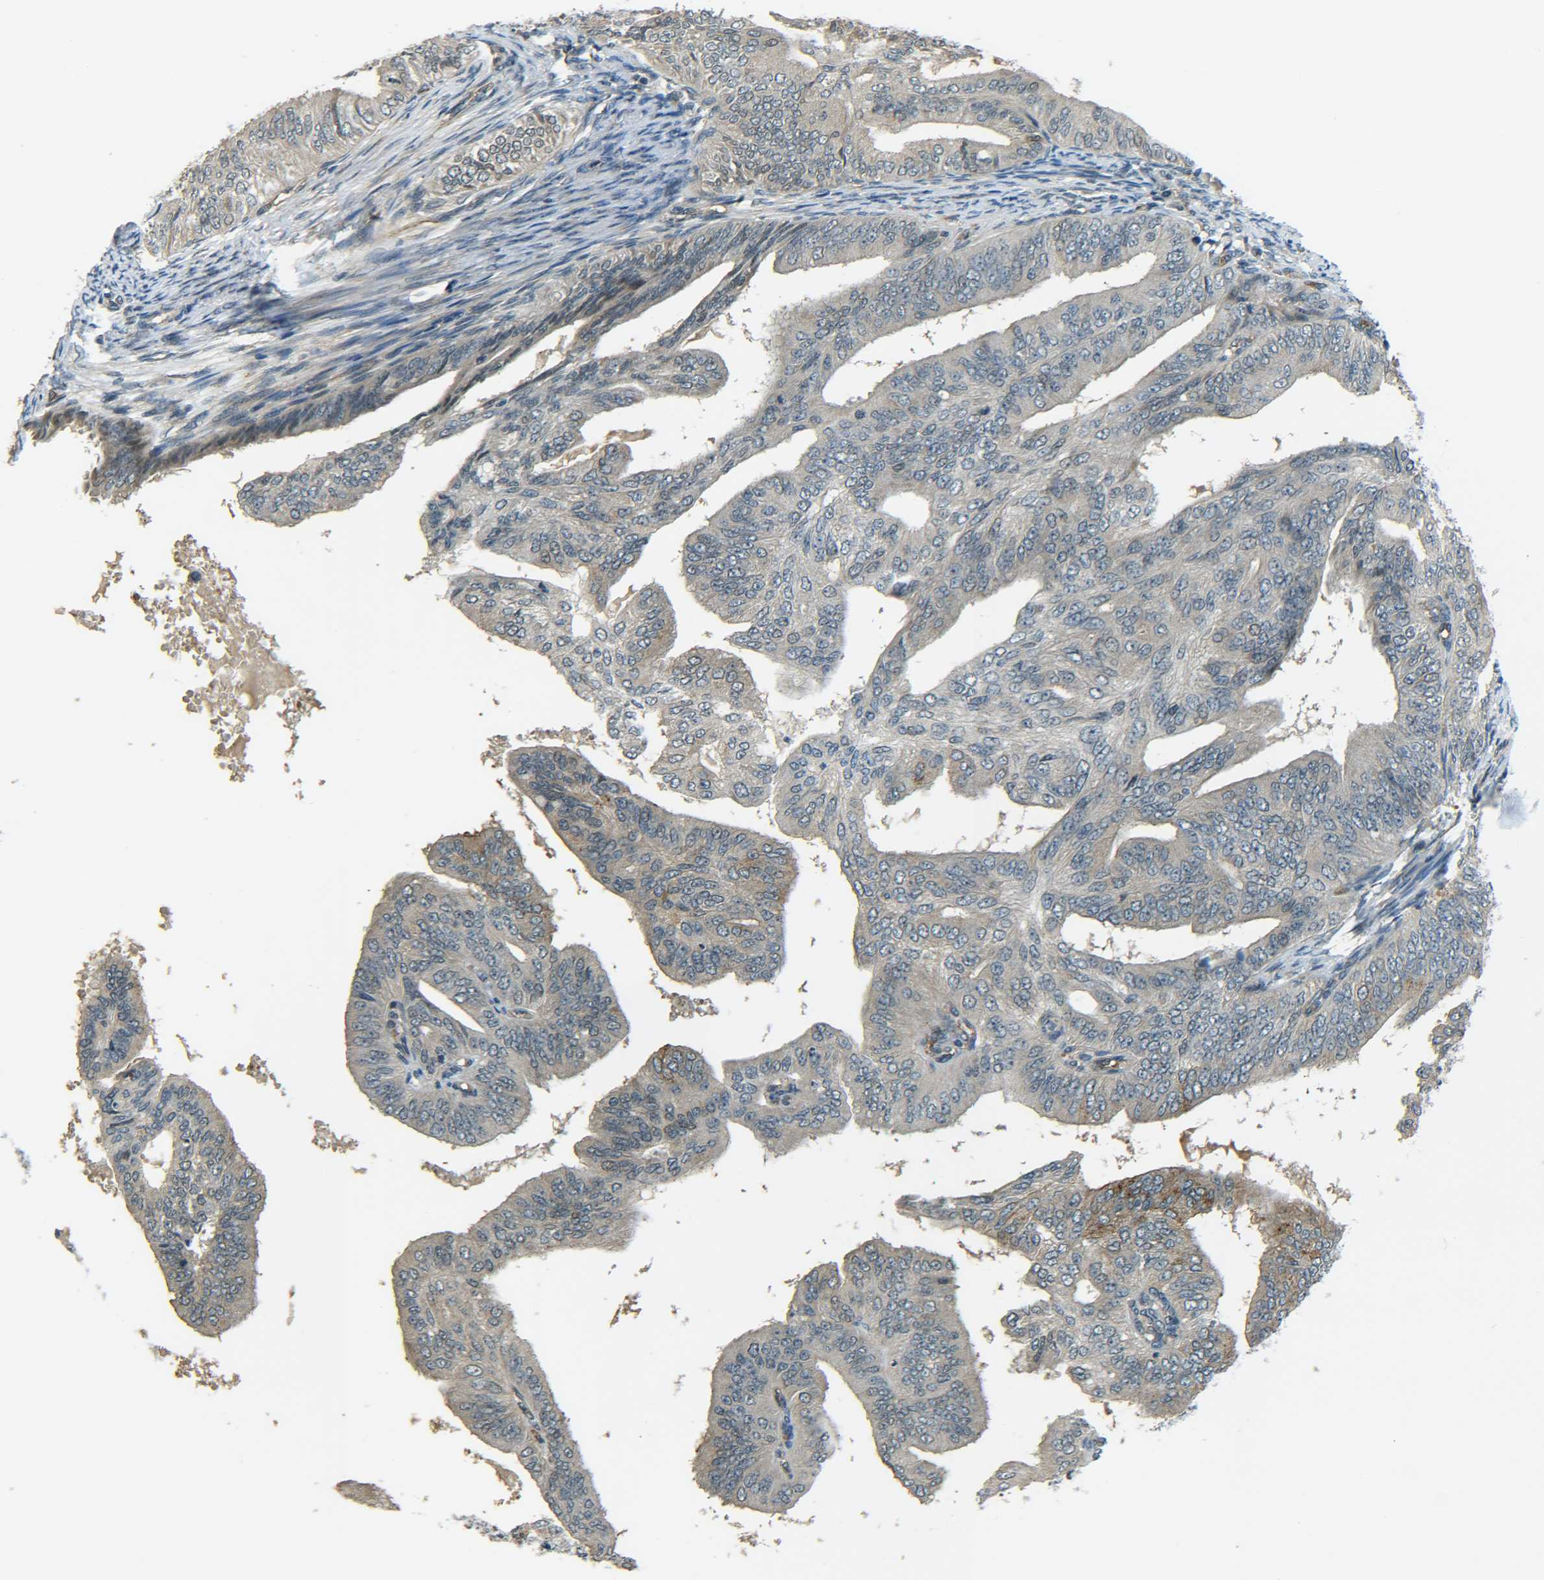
{"staining": {"intensity": "weak", "quantity": "<25%", "location": "cytoplasmic/membranous"}, "tissue": "endometrial cancer", "cell_type": "Tumor cells", "image_type": "cancer", "snomed": [{"axis": "morphology", "description": "Adenocarcinoma, NOS"}, {"axis": "topography", "description": "Endometrium"}], "caption": "This is an immunohistochemistry histopathology image of human endometrial cancer (adenocarcinoma). There is no staining in tumor cells.", "gene": "DAB2", "patient": {"sex": "female", "age": 58}}